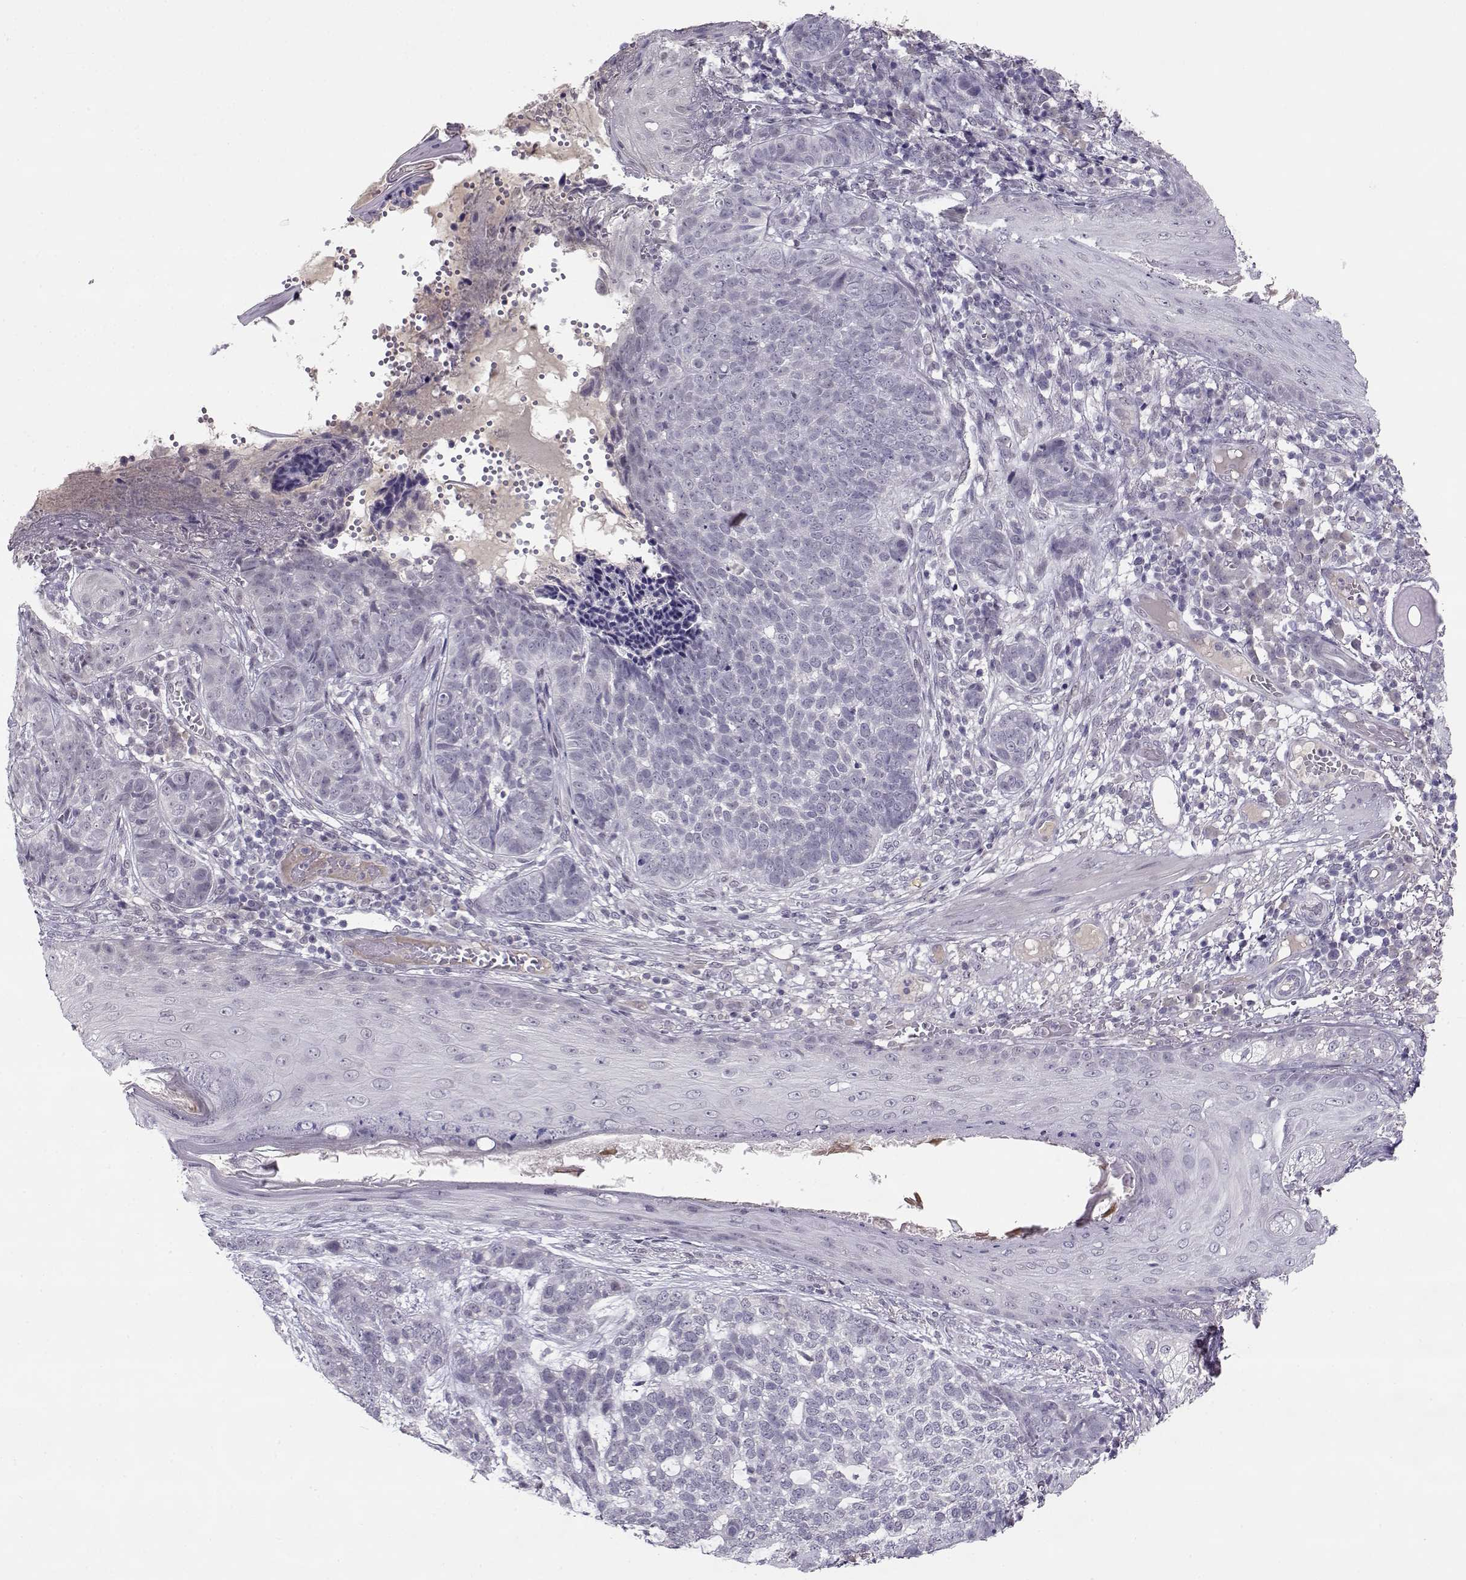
{"staining": {"intensity": "negative", "quantity": "none", "location": "none"}, "tissue": "skin cancer", "cell_type": "Tumor cells", "image_type": "cancer", "snomed": [{"axis": "morphology", "description": "Basal cell carcinoma"}, {"axis": "topography", "description": "Skin"}], "caption": "An immunohistochemistry histopathology image of basal cell carcinoma (skin) is shown. There is no staining in tumor cells of basal cell carcinoma (skin).", "gene": "C16orf86", "patient": {"sex": "female", "age": 69}}